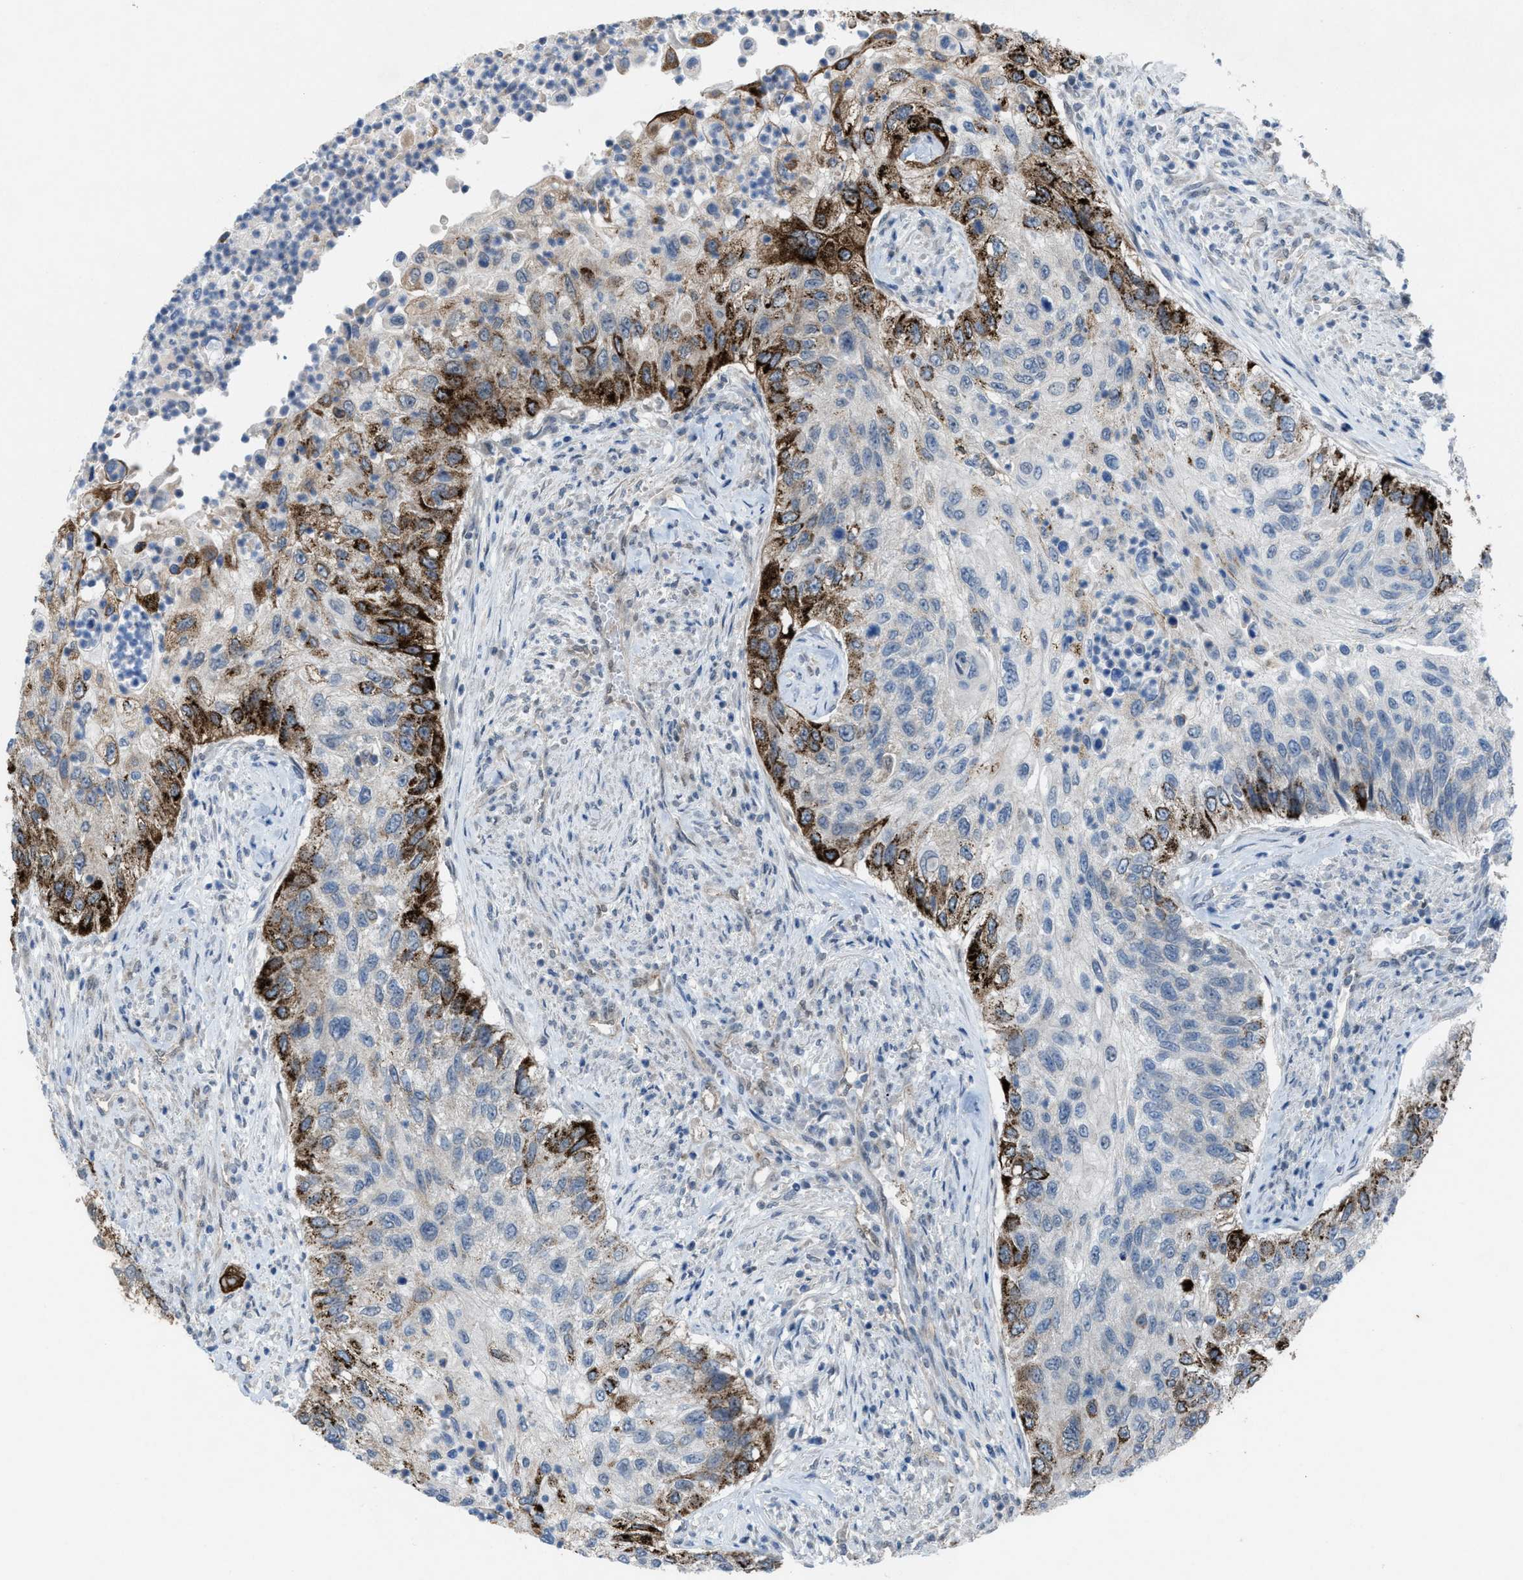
{"staining": {"intensity": "strong", "quantity": "<25%", "location": "cytoplasmic/membranous"}, "tissue": "urothelial cancer", "cell_type": "Tumor cells", "image_type": "cancer", "snomed": [{"axis": "morphology", "description": "Urothelial carcinoma, High grade"}, {"axis": "topography", "description": "Urinary bladder"}], "caption": "Immunohistochemical staining of human urothelial cancer reveals strong cytoplasmic/membranous protein expression in approximately <25% of tumor cells.", "gene": "PLAA", "patient": {"sex": "female", "age": 60}}